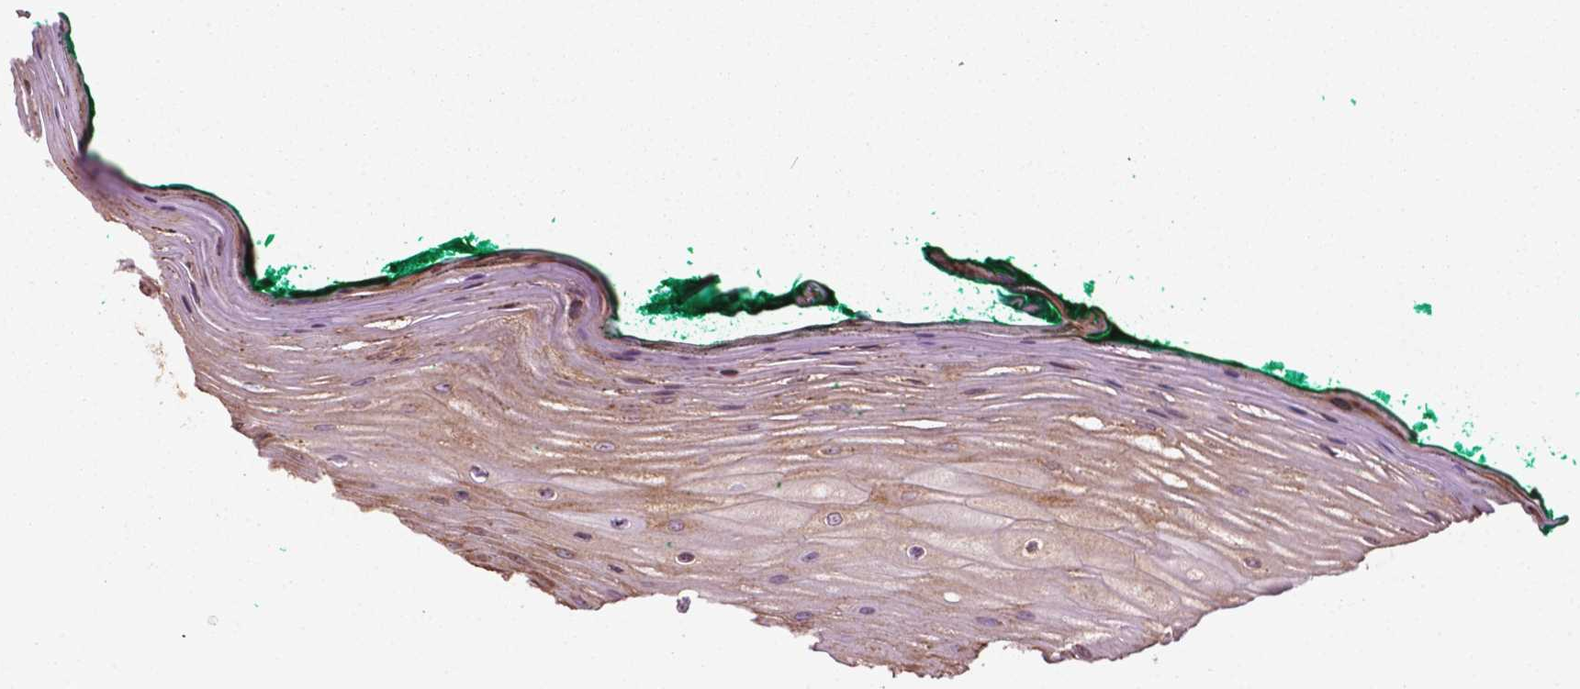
{"staining": {"intensity": "weak", "quantity": "<25%", "location": "cytoplasmic/membranous"}, "tissue": "oral mucosa", "cell_type": "Squamous epithelial cells", "image_type": "normal", "snomed": [{"axis": "morphology", "description": "Normal tissue, NOS"}, {"axis": "topography", "description": "Oral tissue"}], "caption": "Immunohistochemistry (IHC) photomicrograph of unremarkable oral mucosa stained for a protein (brown), which shows no positivity in squamous epithelial cells.", "gene": "RPL29", "patient": {"sex": "female", "age": 83}}